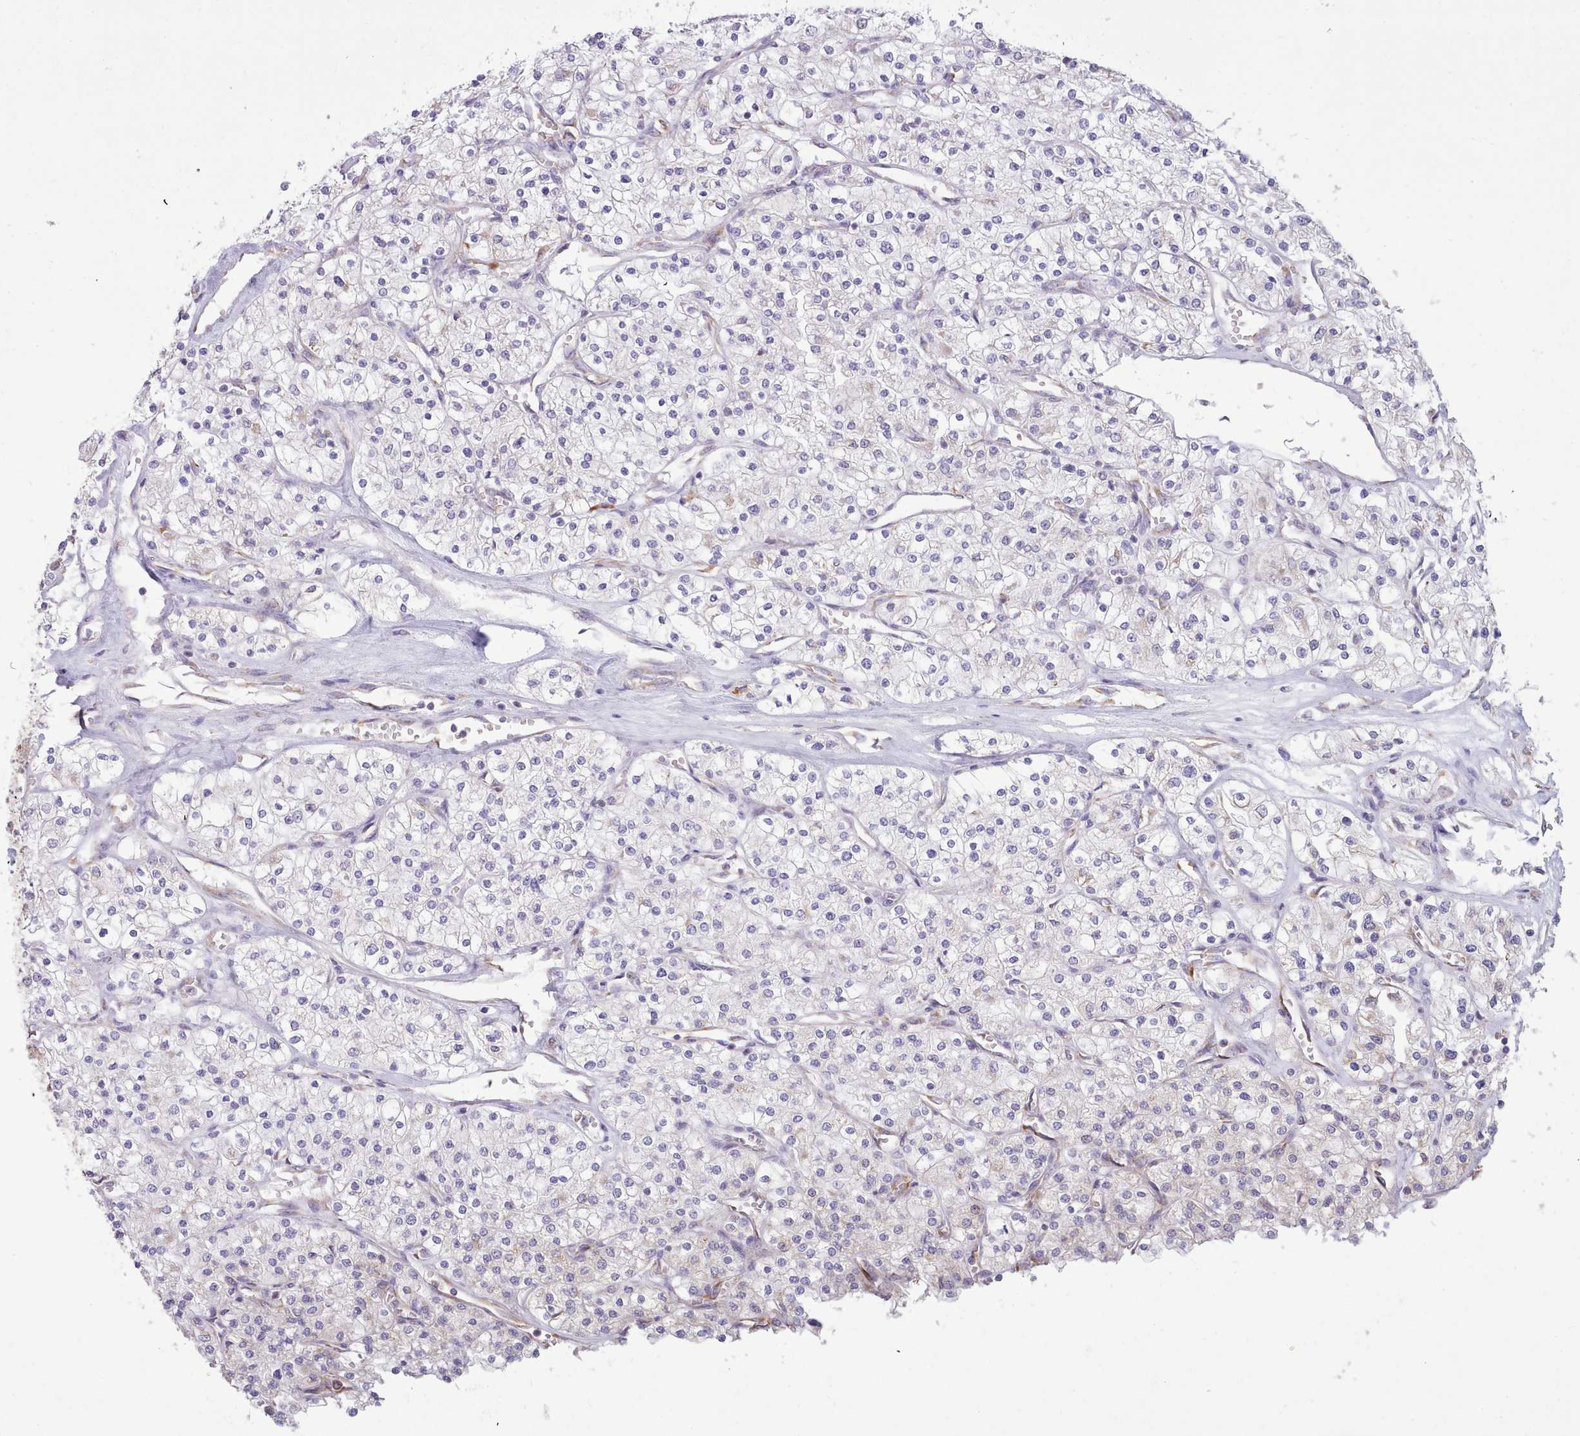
{"staining": {"intensity": "negative", "quantity": "none", "location": "none"}, "tissue": "renal cancer", "cell_type": "Tumor cells", "image_type": "cancer", "snomed": [{"axis": "morphology", "description": "Adenocarcinoma, NOS"}, {"axis": "topography", "description": "Kidney"}], "caption": "Immunohistochemical staining of renal cancer displays no significant positivity in tumor cells.", "gene": "SEC61B", "patient": {"sex": "male", "age": 80}}